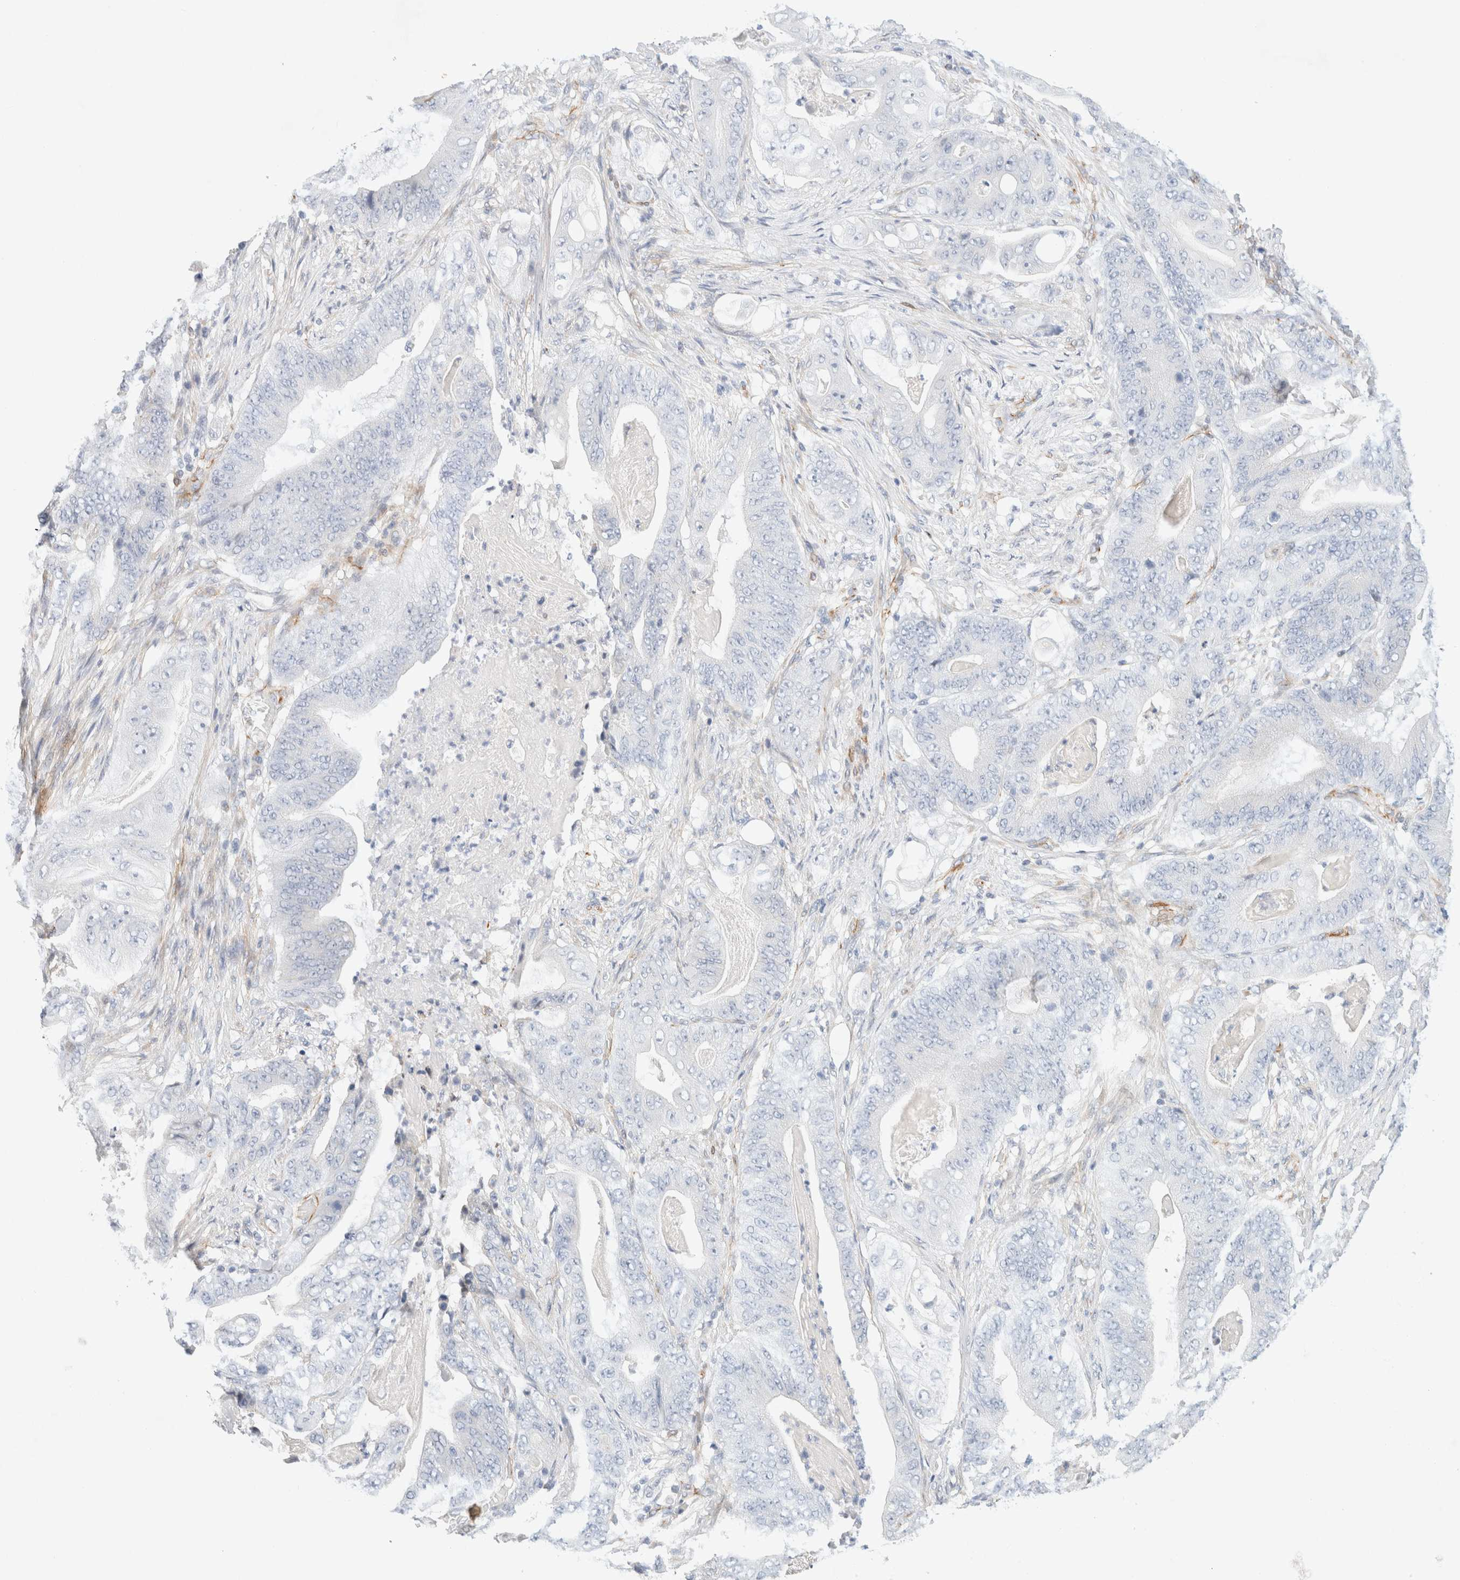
{"staining": {"intensity": "negative", "quantity": "none", "location": "none"}, "tissue": "stomach cancer", "cell_type": "Tumor cells", "image_type": "cancer", "snomed": [{"axis": "morphology", "description": "Adenocarcinoma, NOS"}, {"axis": "topography", "description": "Stomach"}], "caption": "Immunohistochemistry histopathology image of neoplastic tissue: stomach cancer stained with DAB exhibits no significant protein staining in tumor cells.", "gene": "SLC25A48", "patient": {"sex": "female", "age": 73}}